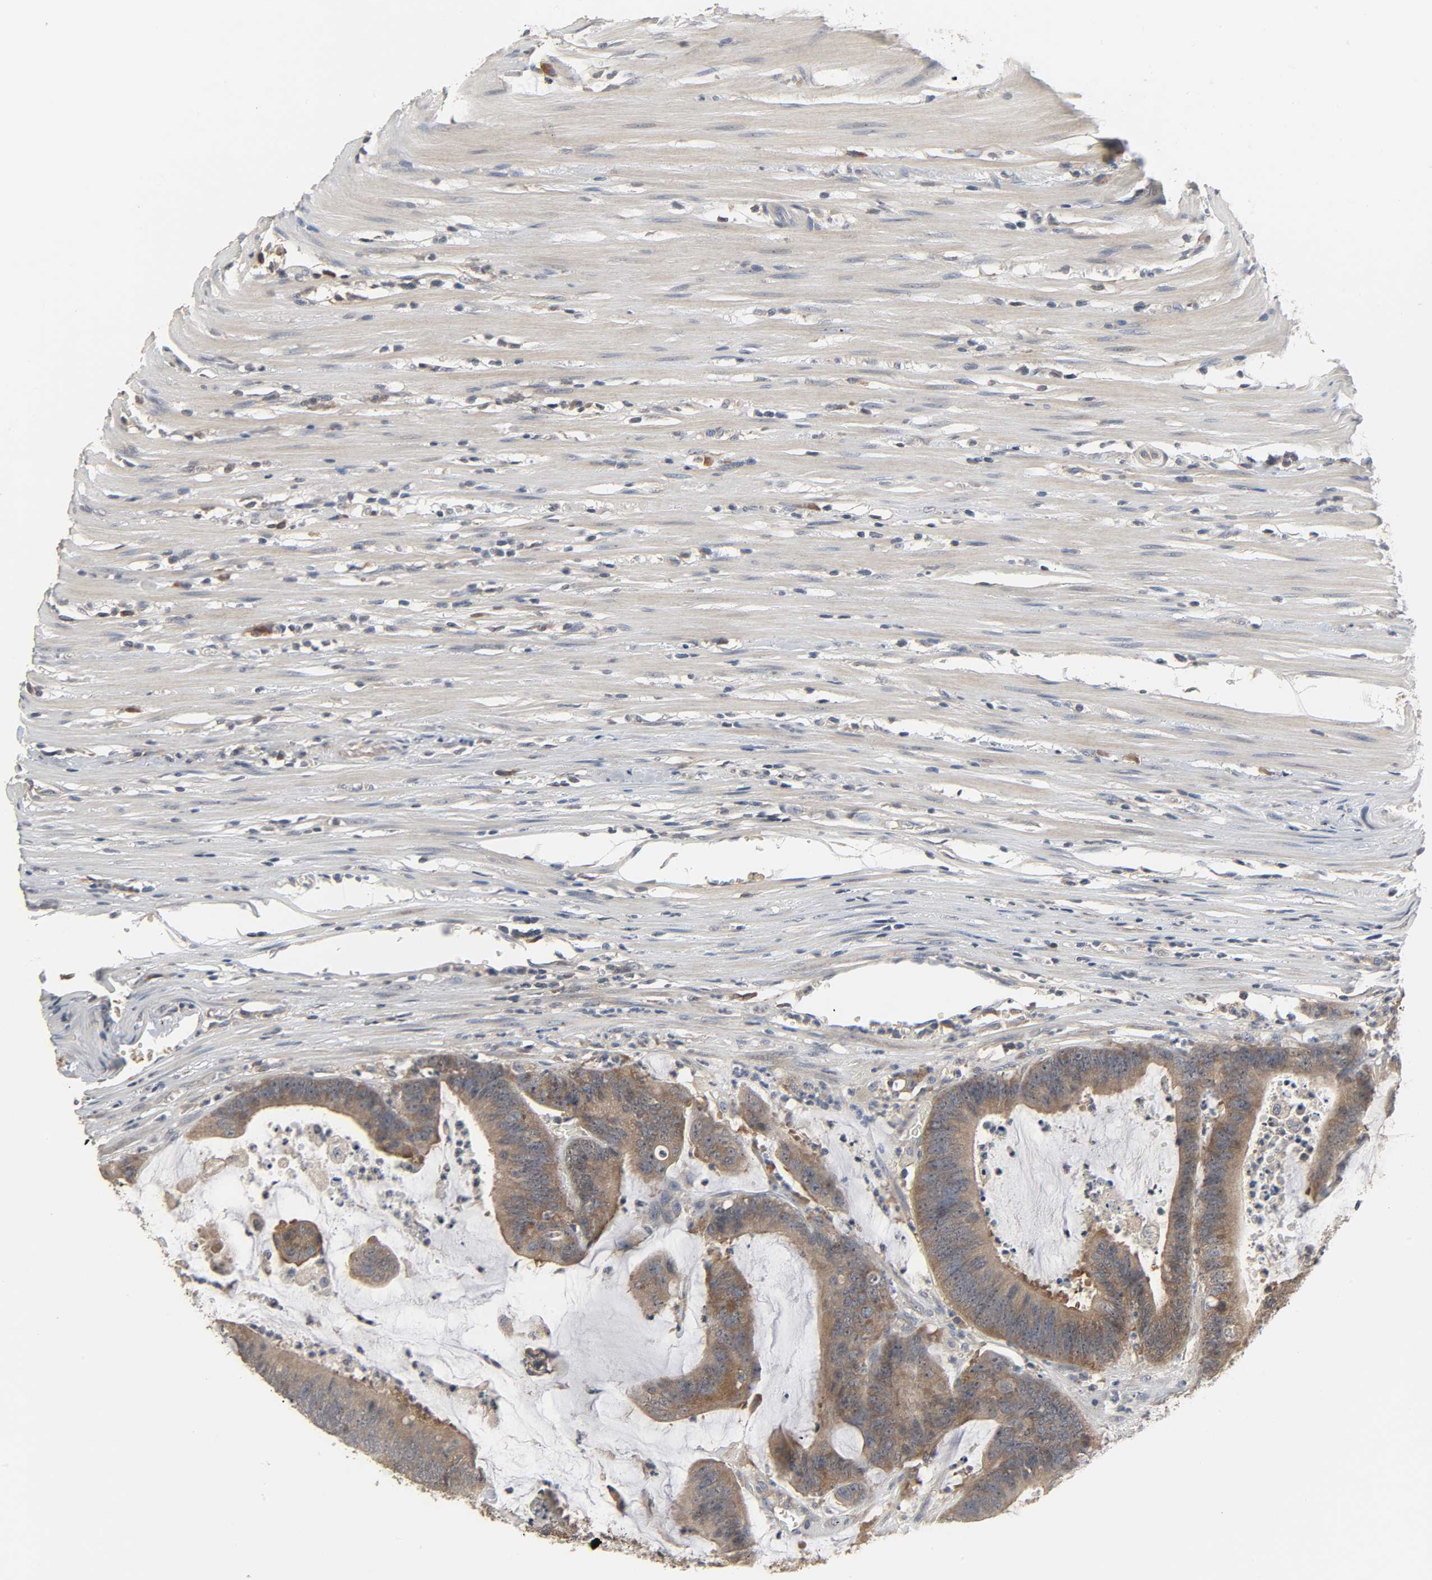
{"staining": {"intensity": "strong", "quantity": ">75%", "location": "cytoplasmic/membranous"}, "tissue": "colorectal cancer", "cell_type": "Tumor cells", "image_type": "cancer", "snomed": [{"axis": "morphology", "description": "Adenocarcinoma, NOS"}, {"axis": "topography", "description": "Rectum"}], "caption": "Immunohistochemistry (IHC) micrograph of neoplastic tissue: human colorectal adenocarcinoma stained using IHC shows high levels of strong protein expression localized specifically in the cytoplasmic/membranous of tumor cells, appearing as a cytoplasmic/membranous brown color.", "gene": "PLEKHA2", "patient": {"sex": "female", "age": 66}}